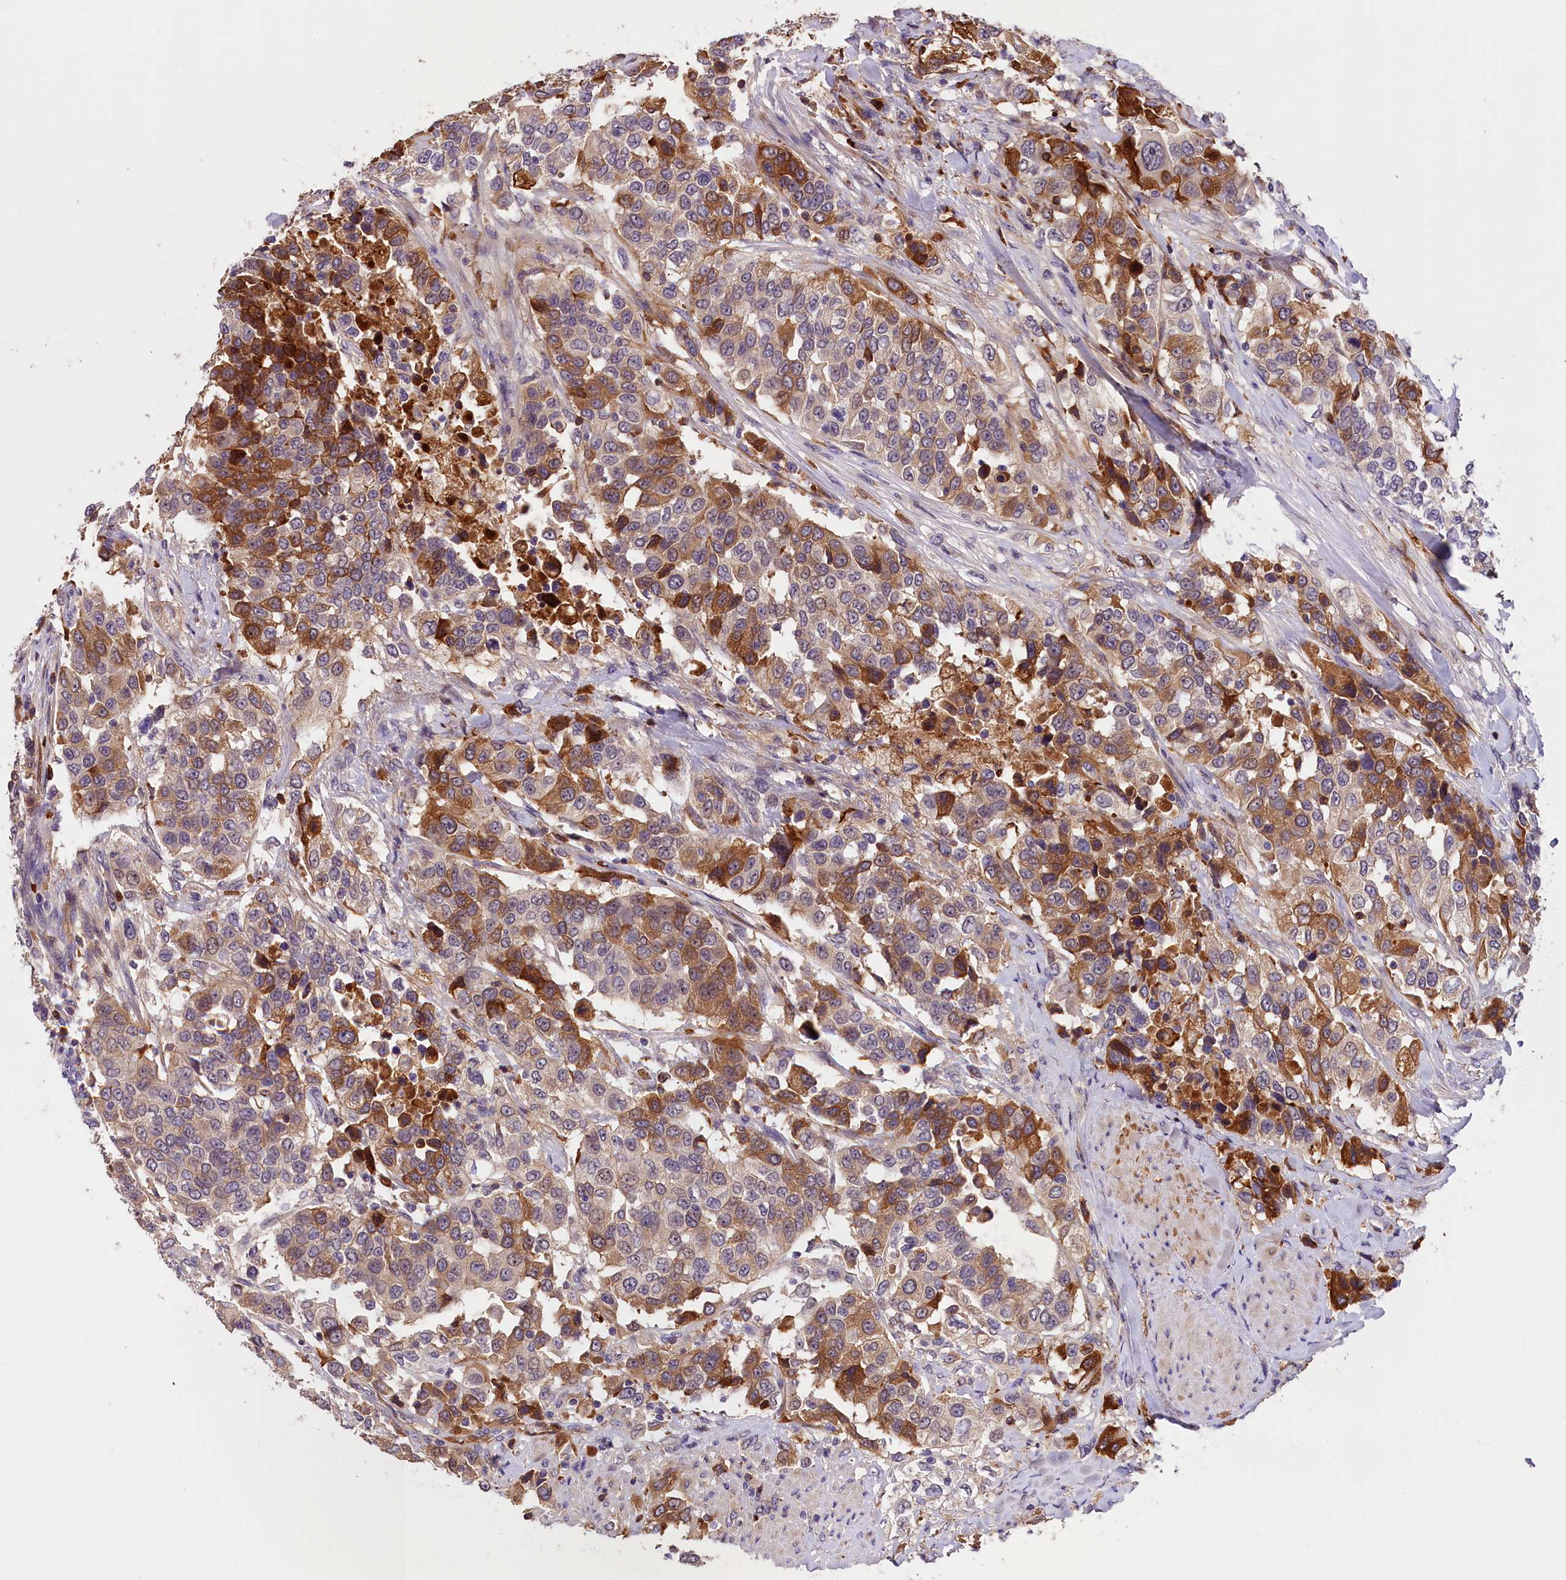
{"staining": {"intensity": "moderate", "quantity": "25%-75%", "location": "cytoplasmic/membranous"}, "tissue": "urothelial cancer", "cell_type": "Tumor cells", "image_type": "cancer", "snomed": [{"axis": "morphology", "description": "Urothelial carcinoma, High grade"}, {"axis": "topography", "description": "Urinary bladder"}], "caption": "Immunohistochemical staining of human urothelial cancer exhibits moderate cytoplasmic/membranous protein expression in approximately 25%-75% of tumor cells.", "gene": "PHAF1", "patient": {"sex": "female", "age": 80}}